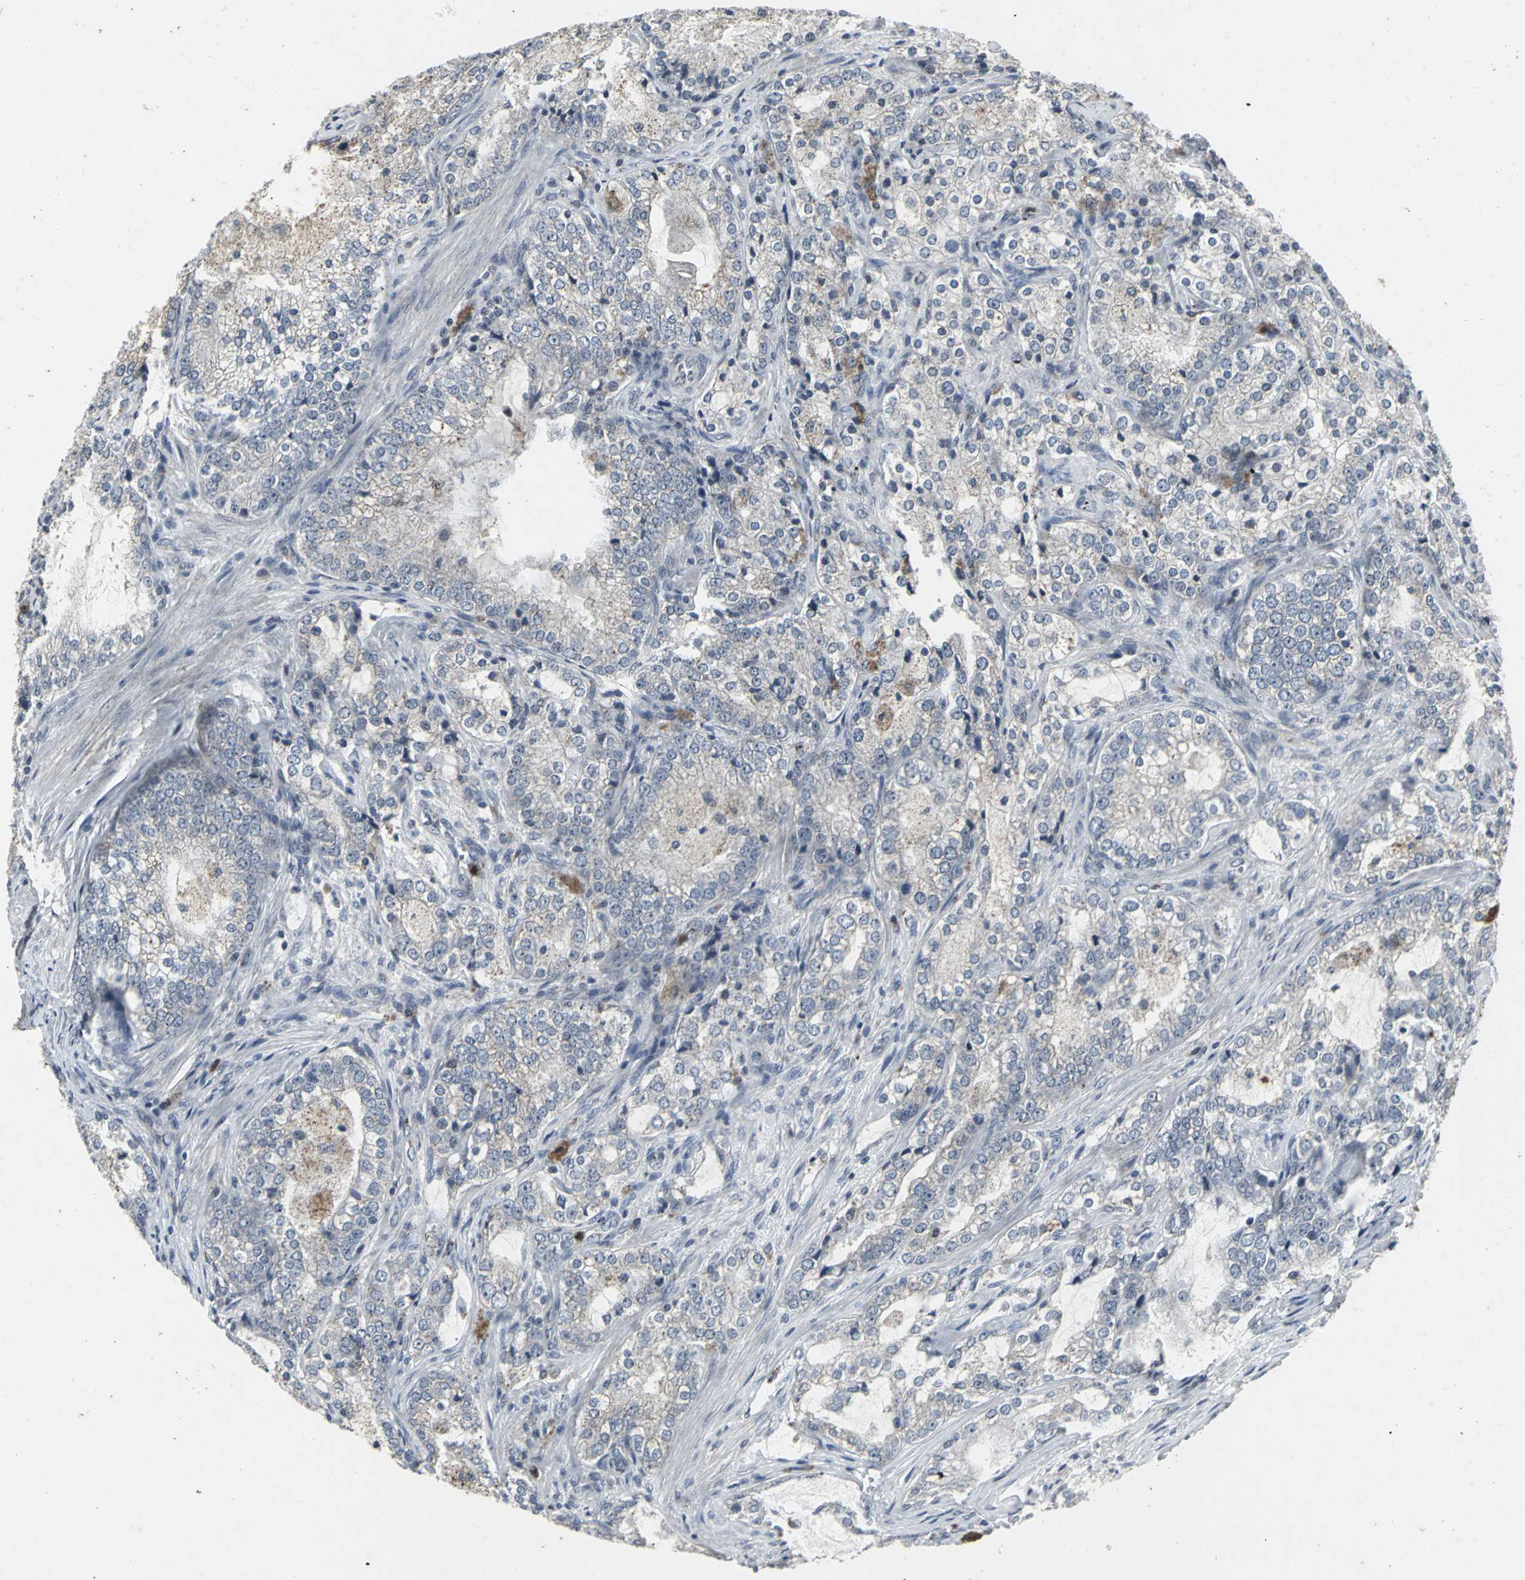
{"staining": {"intensity": "negative", "quantity": "none", "location": "none"}, "tissue": "prostate cancer", "cell_type": "Tumor cells", "image_type": "cancer", "snomed": [{"axis": "morphology", "description": "Adenocarcinoma, High grade"}, {"axis": "topography", "description": "Prostate"}], "caption": "High power microscopy micrograph of an immunohistochemistry (IHC) photomicrograph of adenocarcinoma (high-grade) (prostate), revealing no significant expression in tumor cells.", "gene": "BMP4", "patient": {"sex": "male", "age": 63}}